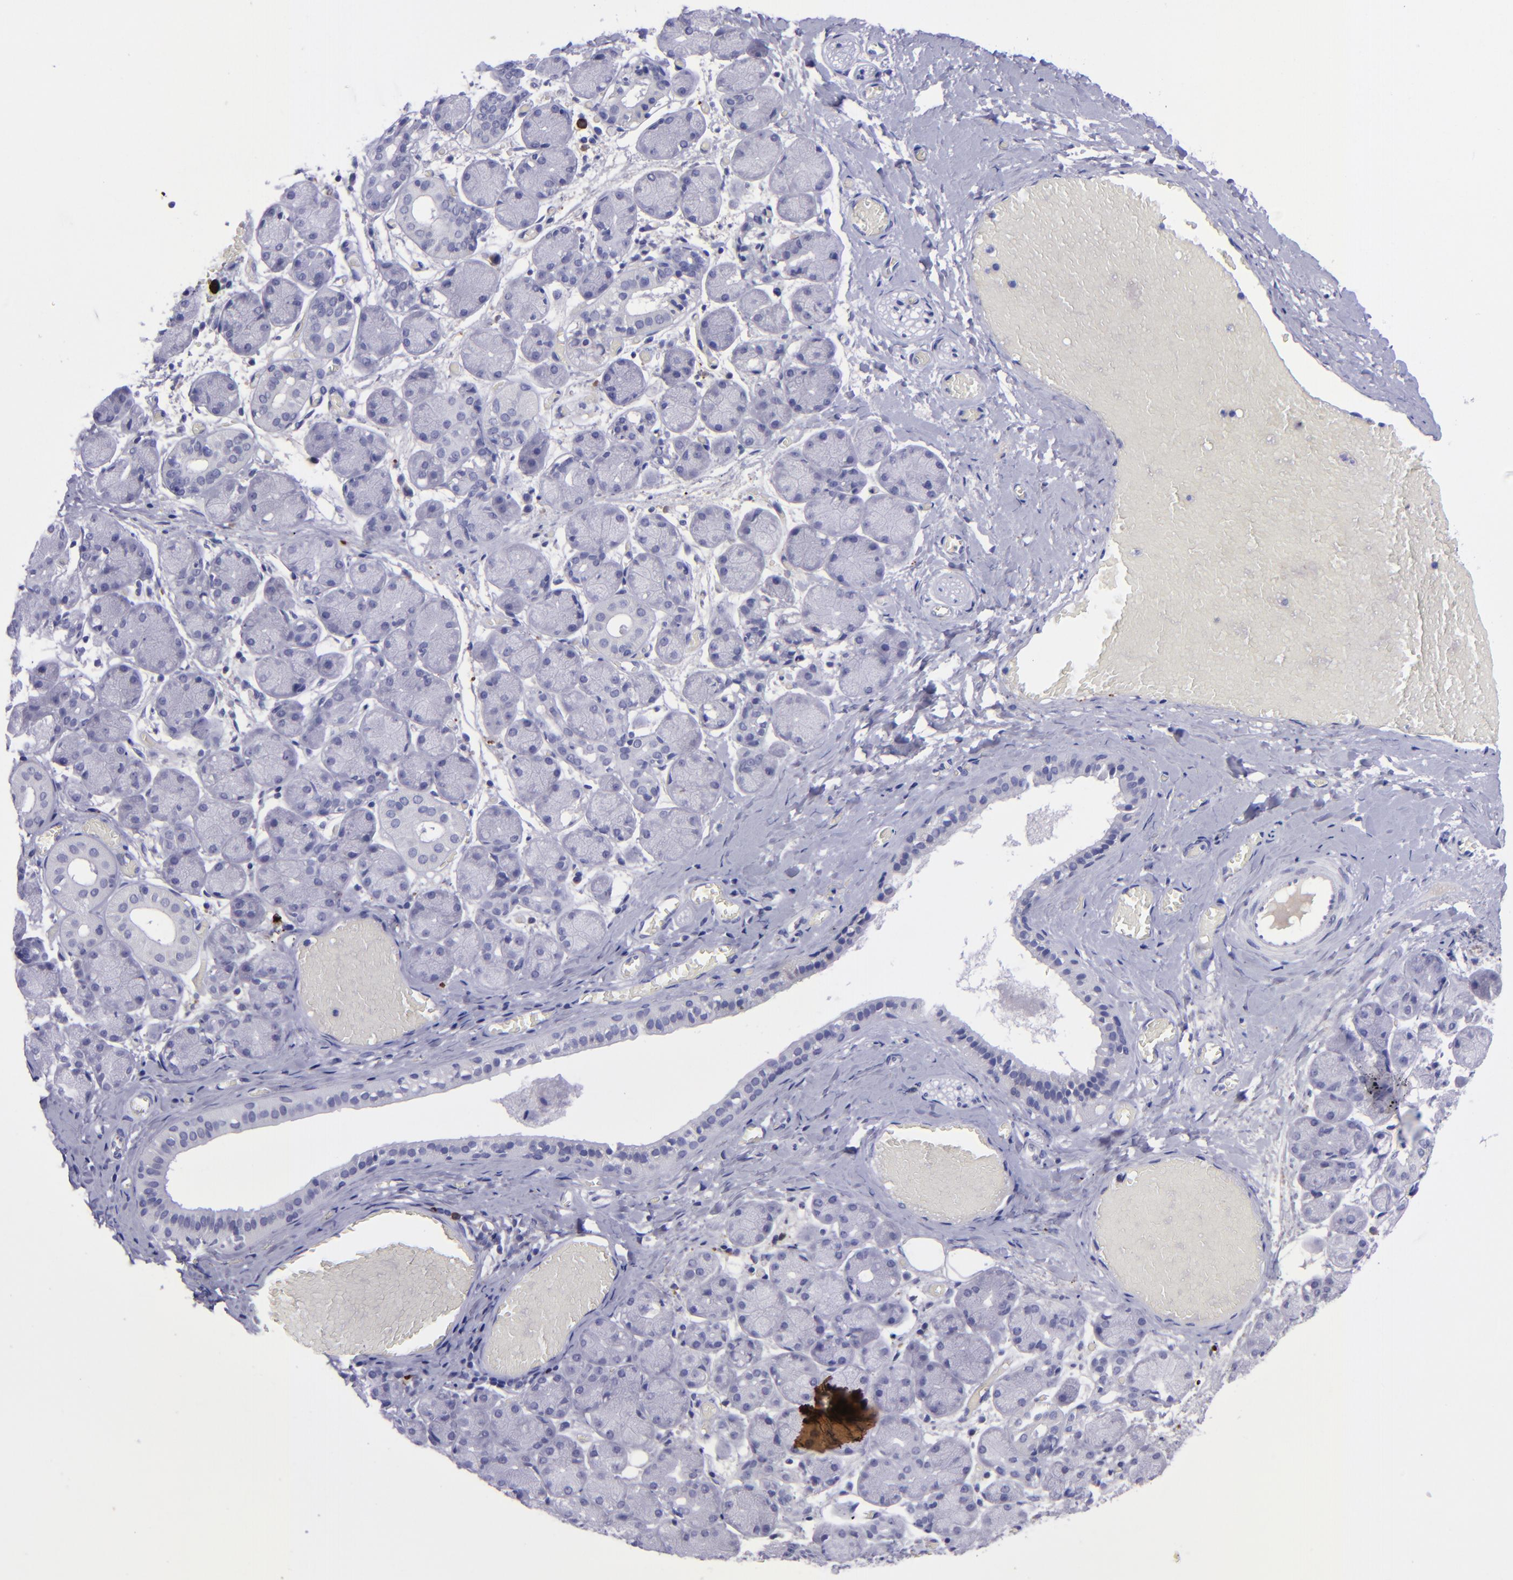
{"staining": {"intensity": "negative", "quantity": "none", "location": "none"}, "tissue": "salivary gland", "cell_type": "Glandular cells", "image_type": "normal", "snomed": [{"axis": "morphology", "description": "Normal tissue, NOS"}, {"axis": "topography", "description": "Salivary gland"}], "caption": "Immunohistochemistry histopathology image of unremarkable salivary gland stained for a protein (brown), which displays no positivity in glandular cells. (IHC, brightfield microscopy, high magnification).", "gene": "POU2F2", "patient": {"sex": "female", "age": 24}}